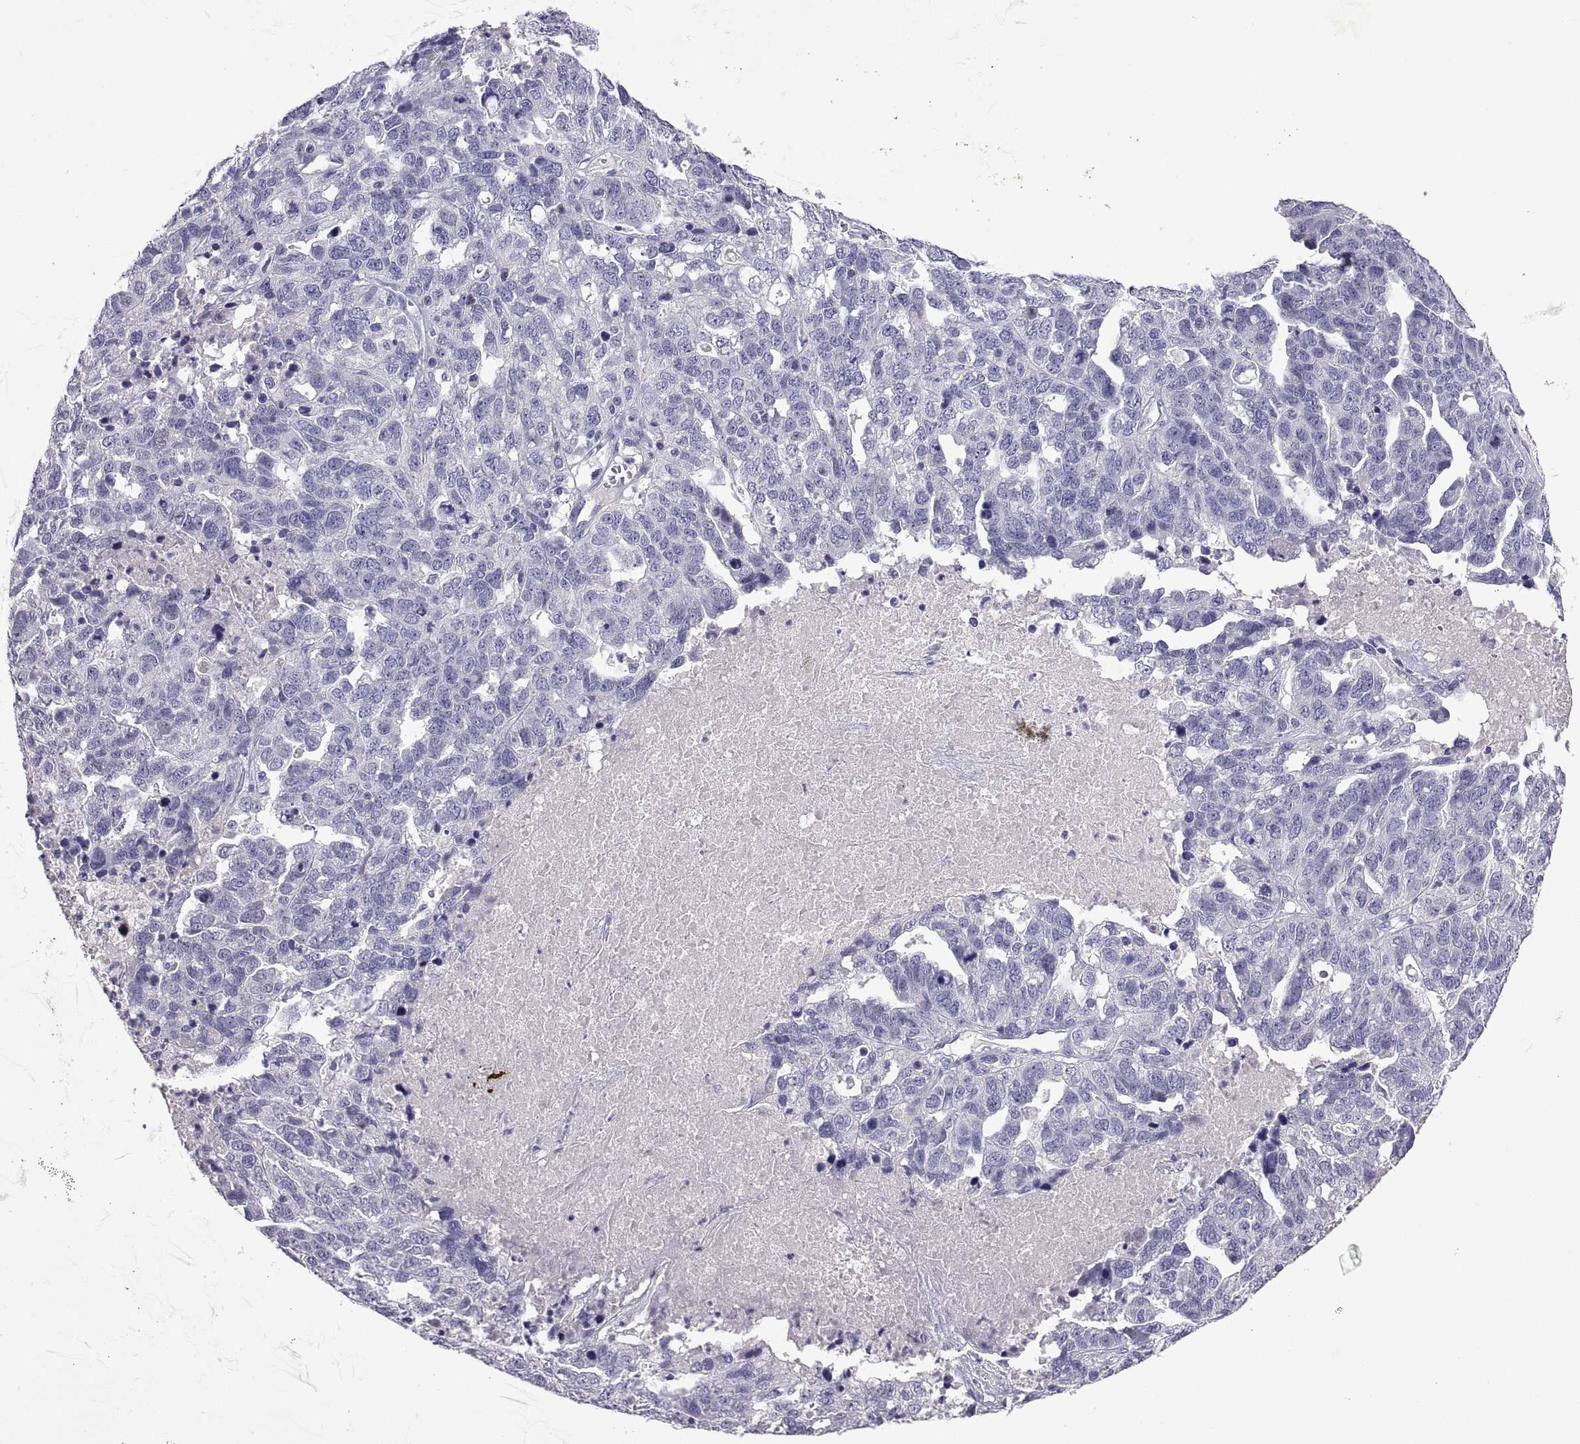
{"staining": {"intensity": "negative", "quantity": "none", "location": "none"}, "tissue": "ovarian cancer", "cell_type": "Tumor cells", "image_type": "cancer", "snomed": [{"axis": "morphology", "description": "Cystadenocarcinoma, serous, NOS"}, {"axis": "topography", "description": "Ovary"}], "caption": "IHC histopathology image of ovarian cancer stained for a protein (brown), which shows no positivity in tumor cells.", "gene": "MS4A1", "patient": {"sex": "female", "age": 71}}